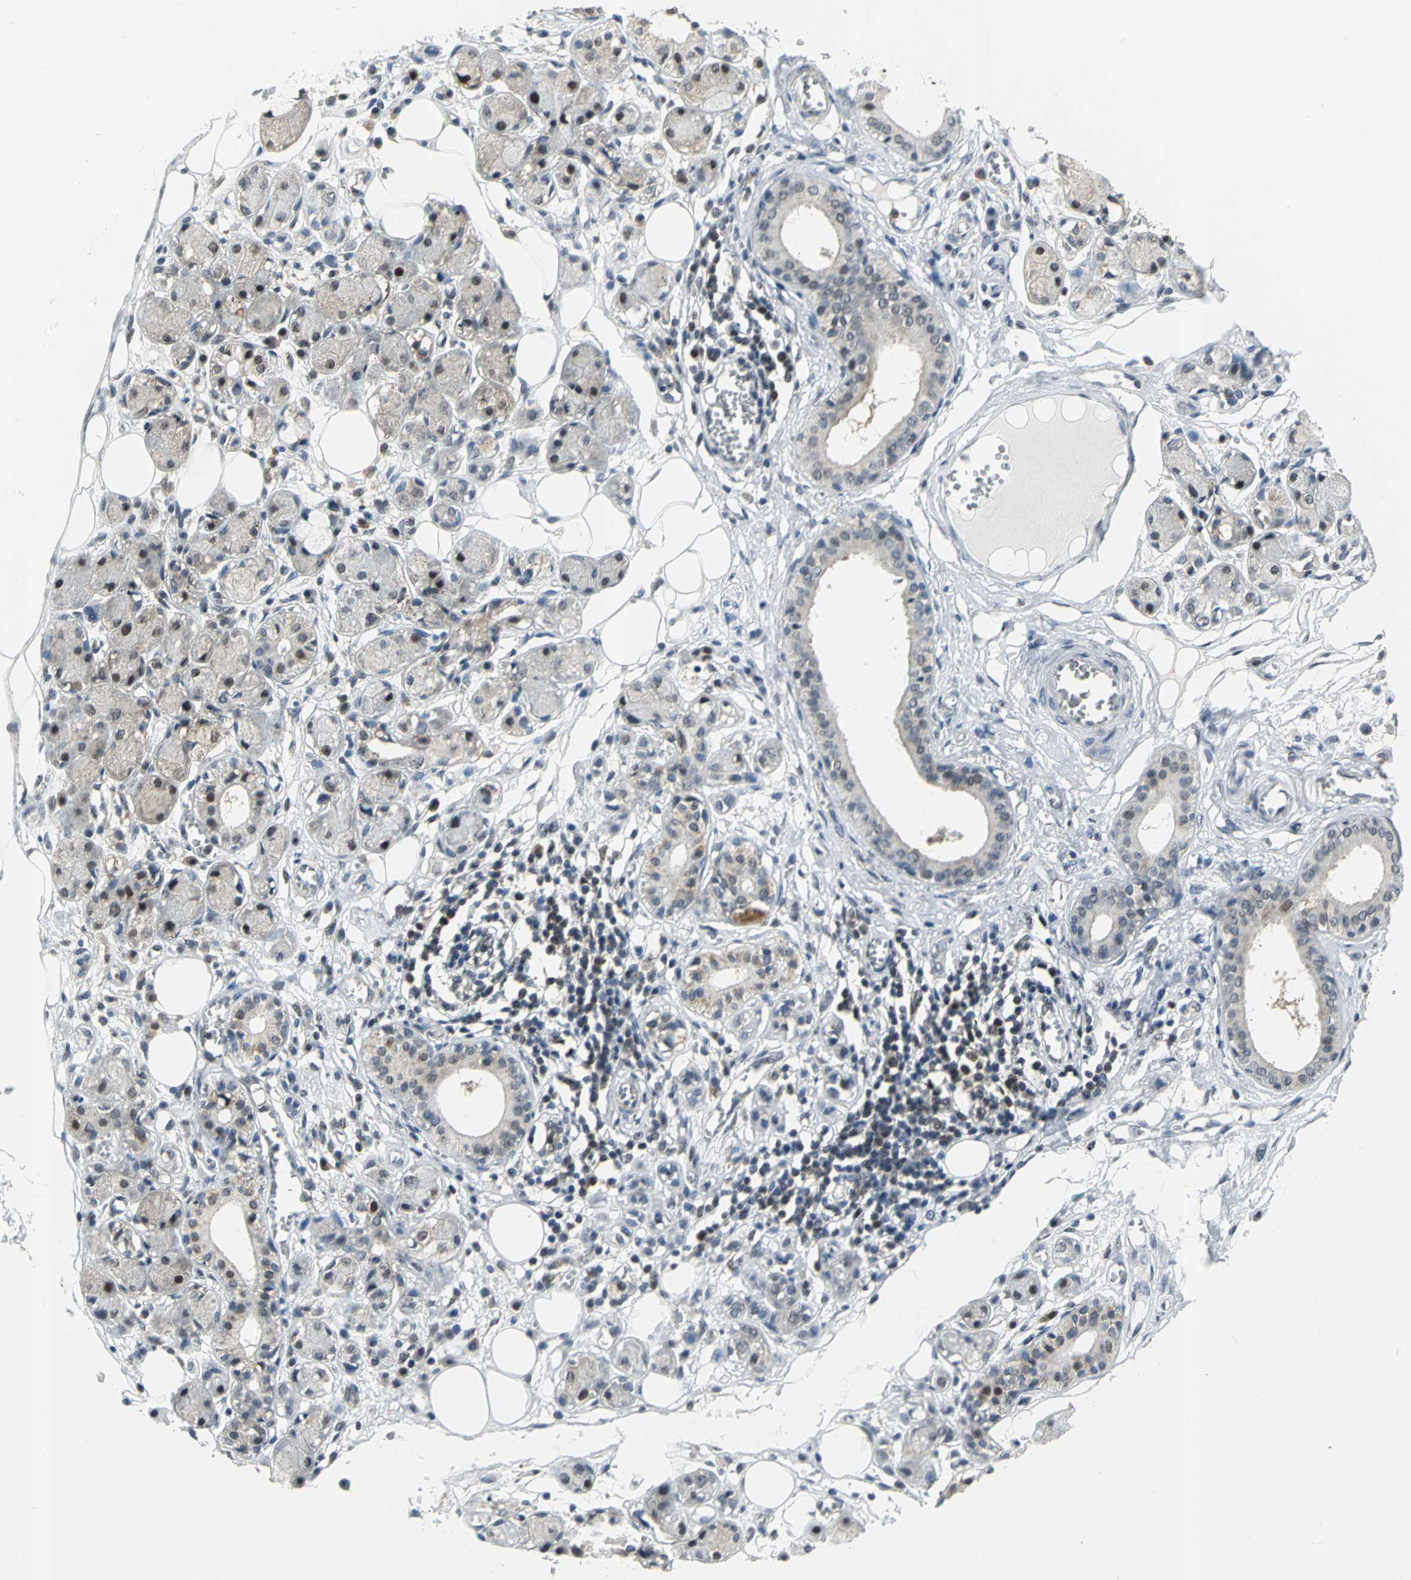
{"staining": {"intensity": "negative", "quantity": "none", "location": "none"}, "tissue": "adipose tissue", "cell_type": "Adipocytes", "image_type": "normal", "snomed": [{"axis": "morphology", "description": "Normal tissue, NOS"}, {"axis": "morphology", "description": "Inflammation, NOS"}, {"axis": "topography", "description": "Vascular tissue"}, {"axis": "topography", "description": "Salivary gland"}], "caption": "Adipocytes show no significant staining in normal adipose tissue. (Brightfield microscopy of DAB (3,3'-diaminobenzidine) immunohistochemistry at high magnification).", "gene": "PSMA4", "patient": {"sex": "female", "age": 75}}